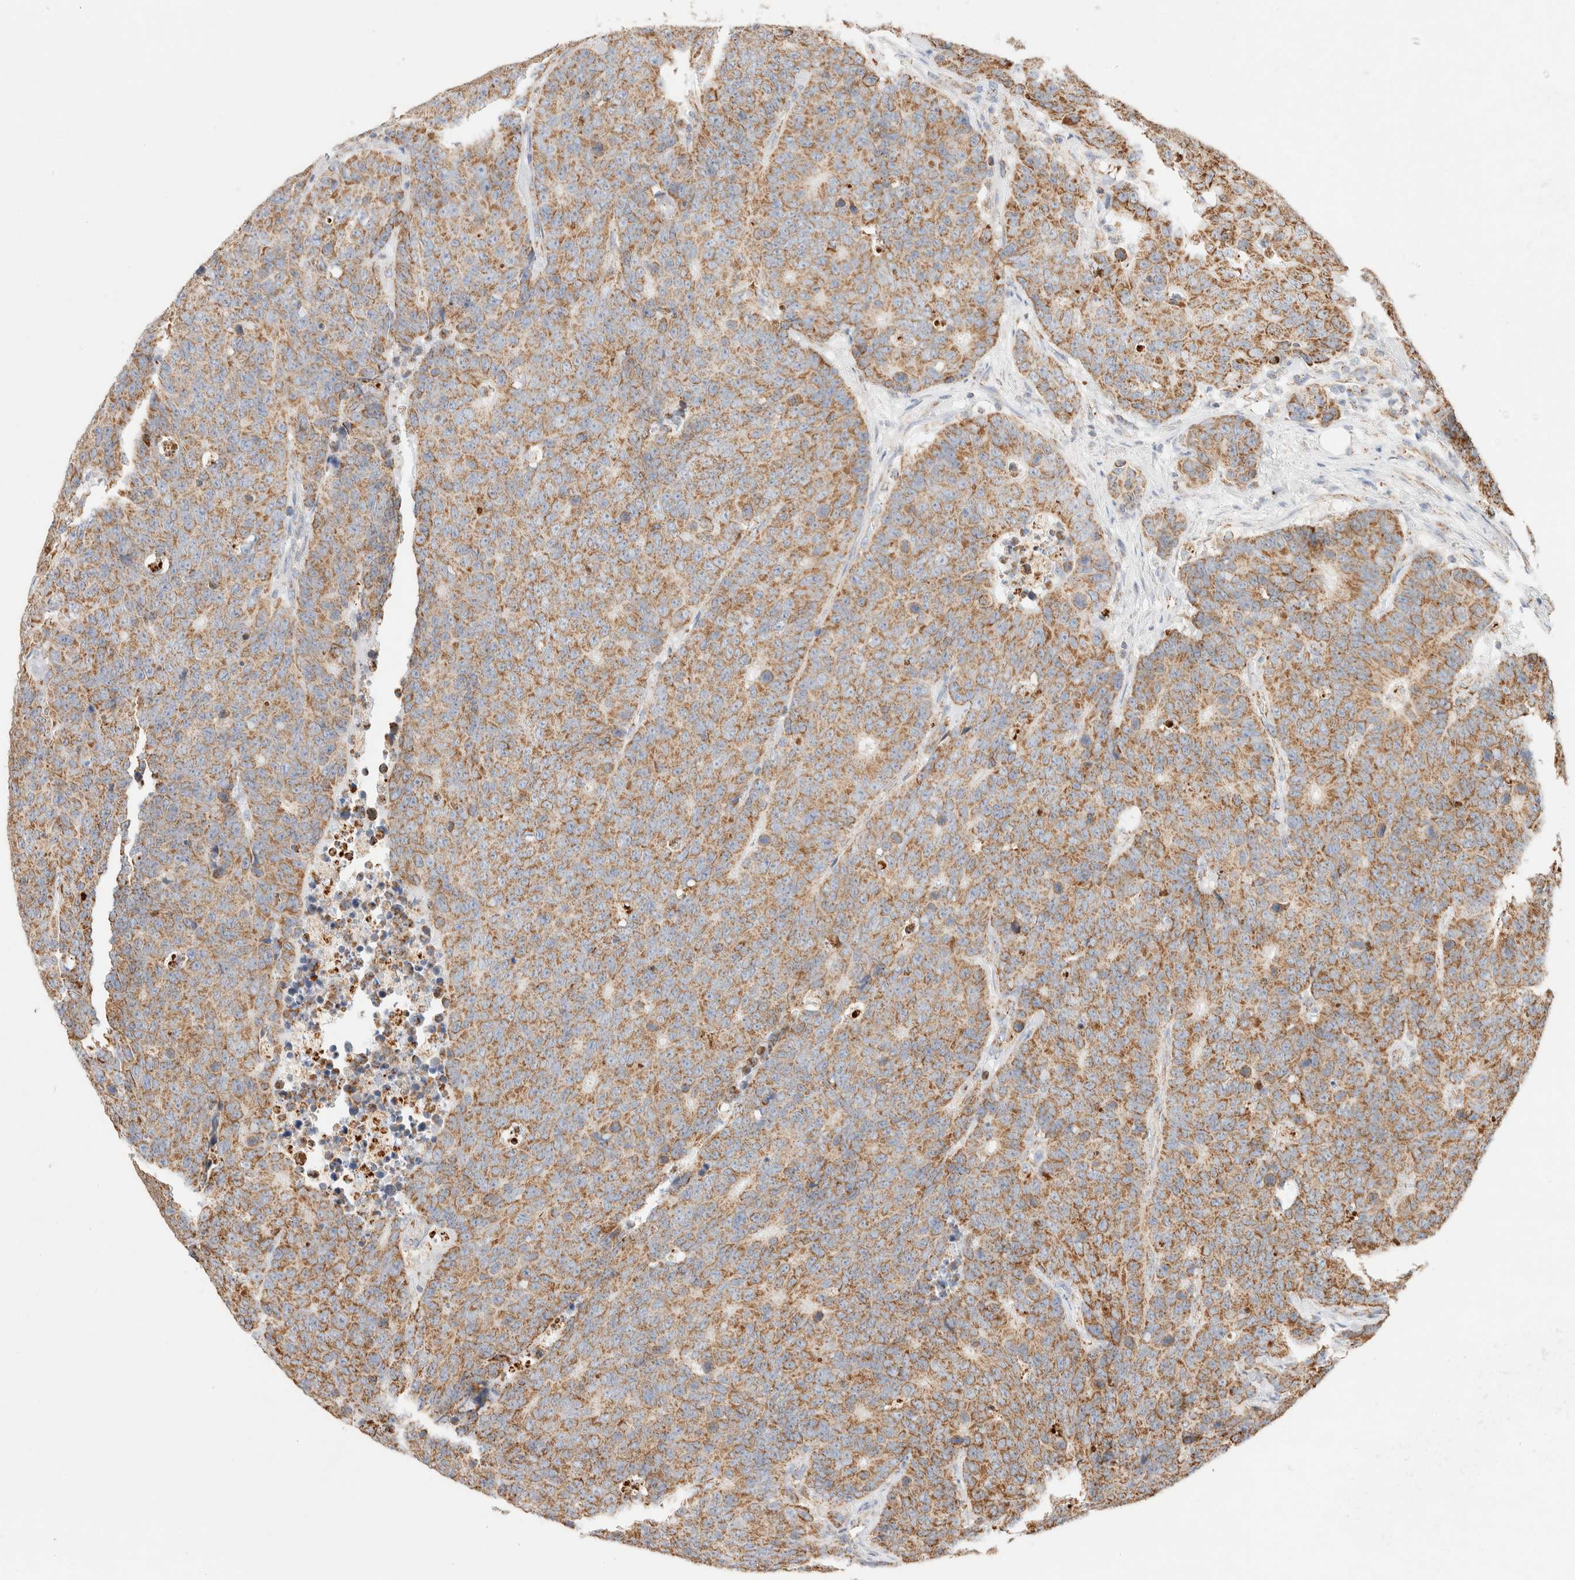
{"staining": {"intensity": "moderate", "quantity": ">75%", "location": "cytoplasmic/membranous"}, "tissue": "colorectal cancer", "cell_type": "Tumor cells", "image_type": "cancer", "snomed": [{"axis": "morphology", "description": "Adenocarcinoma, NOS"}, {"axis": "topography", "description": "Colon"}], "caption": "An image of human colorectal adenocarcinoma stained for a protein displays moderate cytoplasmic/membranous brown staining in tumor cells.", "gene": "PHB2", "patient": {"sex": "female", "age": 86}}